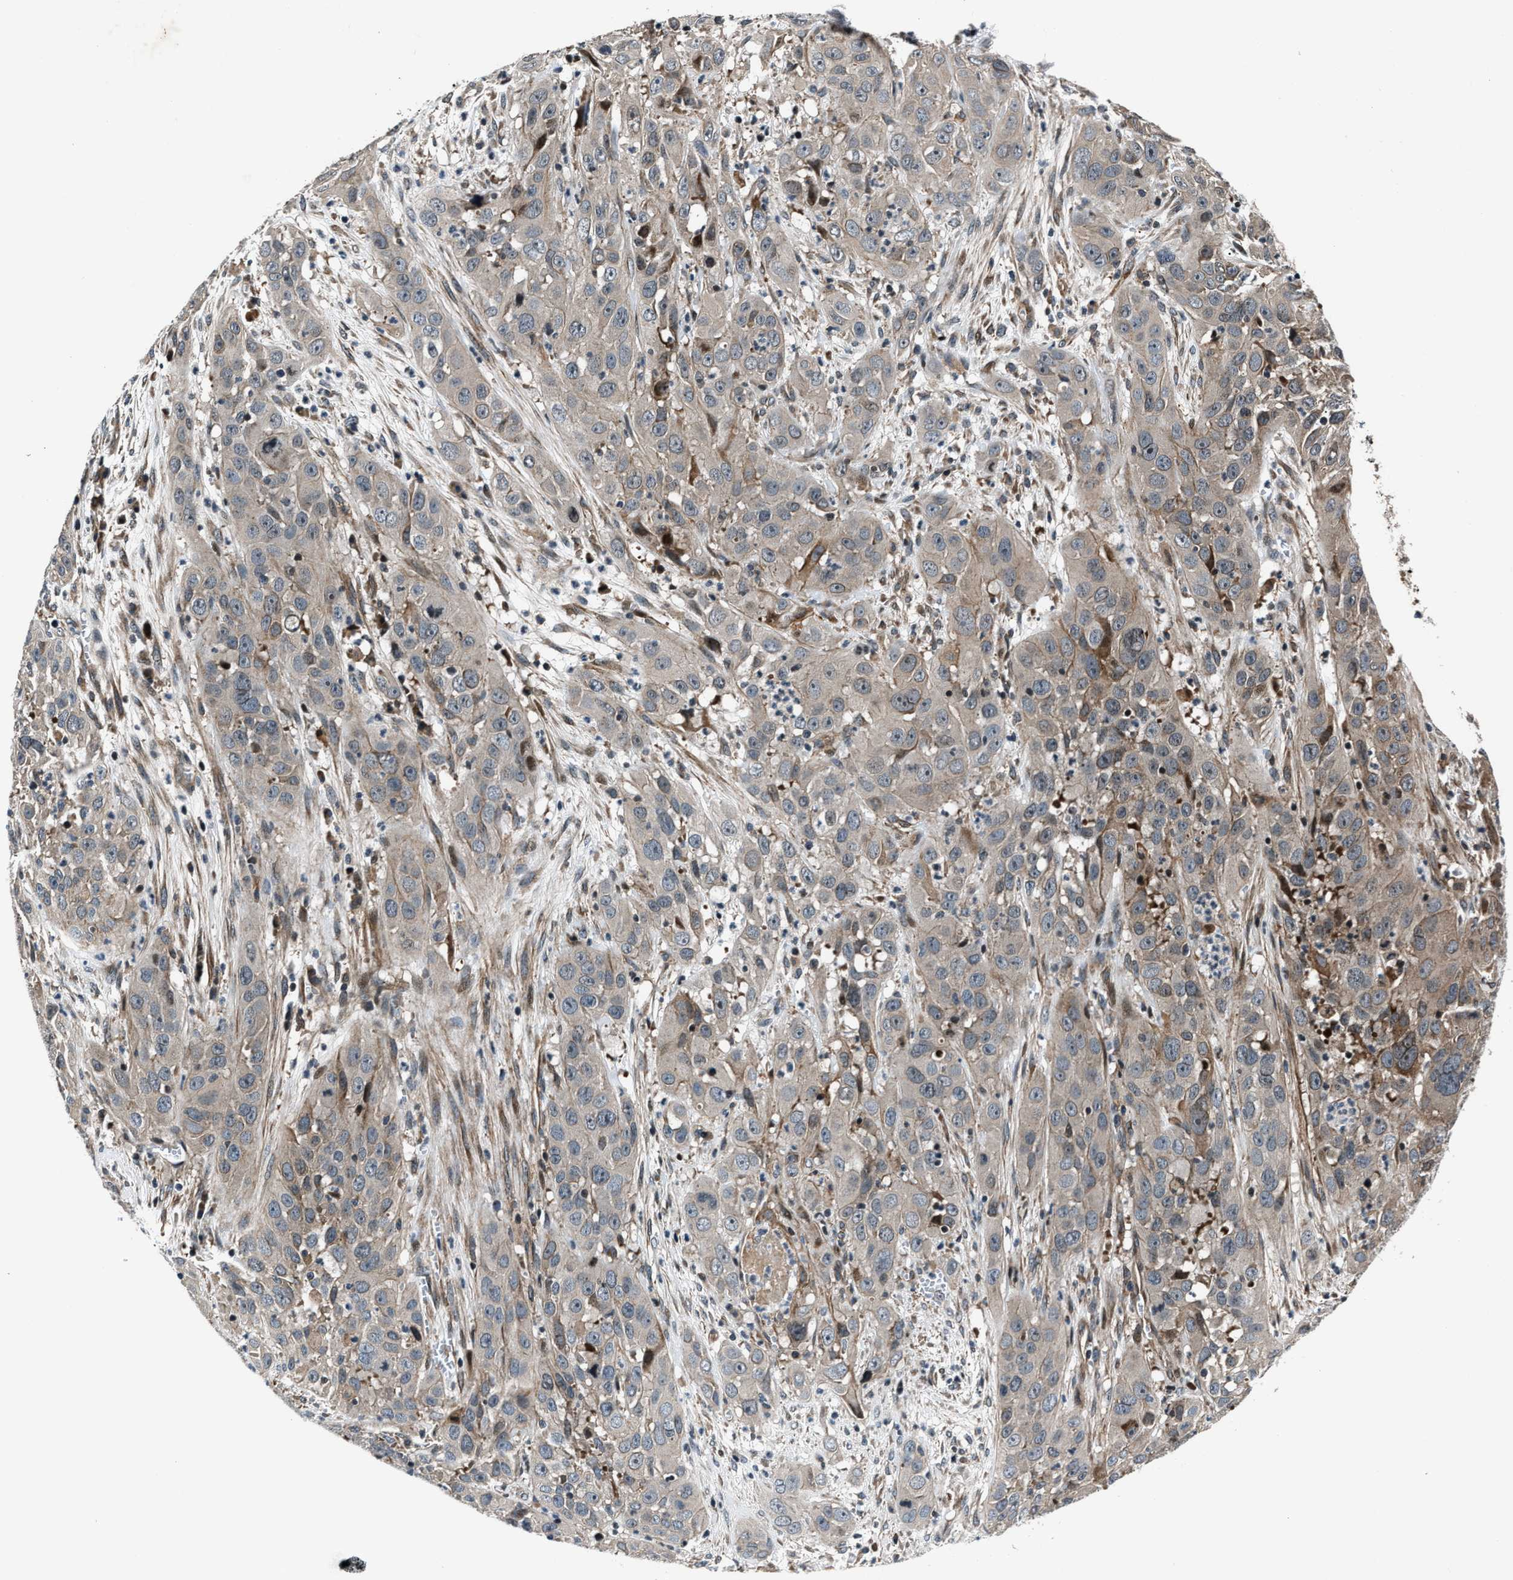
{"staining": {"intensity": "moderate", "quantity": "<25%", "location": "cytoplasmic/membranous"}, "tissue": "cervical cancer", "cell_type": "Tumor cells", "image_type": "cancer", "snomed": [{"axis": "morphology", "description": "Squamous cell carcinoma, NOS"}, {"axis": "topography", "description": "Cervix"}], "caption": "This is an image of immunohistochemistry staining of squamous cell carcinoma (cervical), which shows moderate staining in the cytoplasmic/membranous of tumor cells.", "gene": "DYNC2I1", "patient": {"sex": "female", "age": 32}}